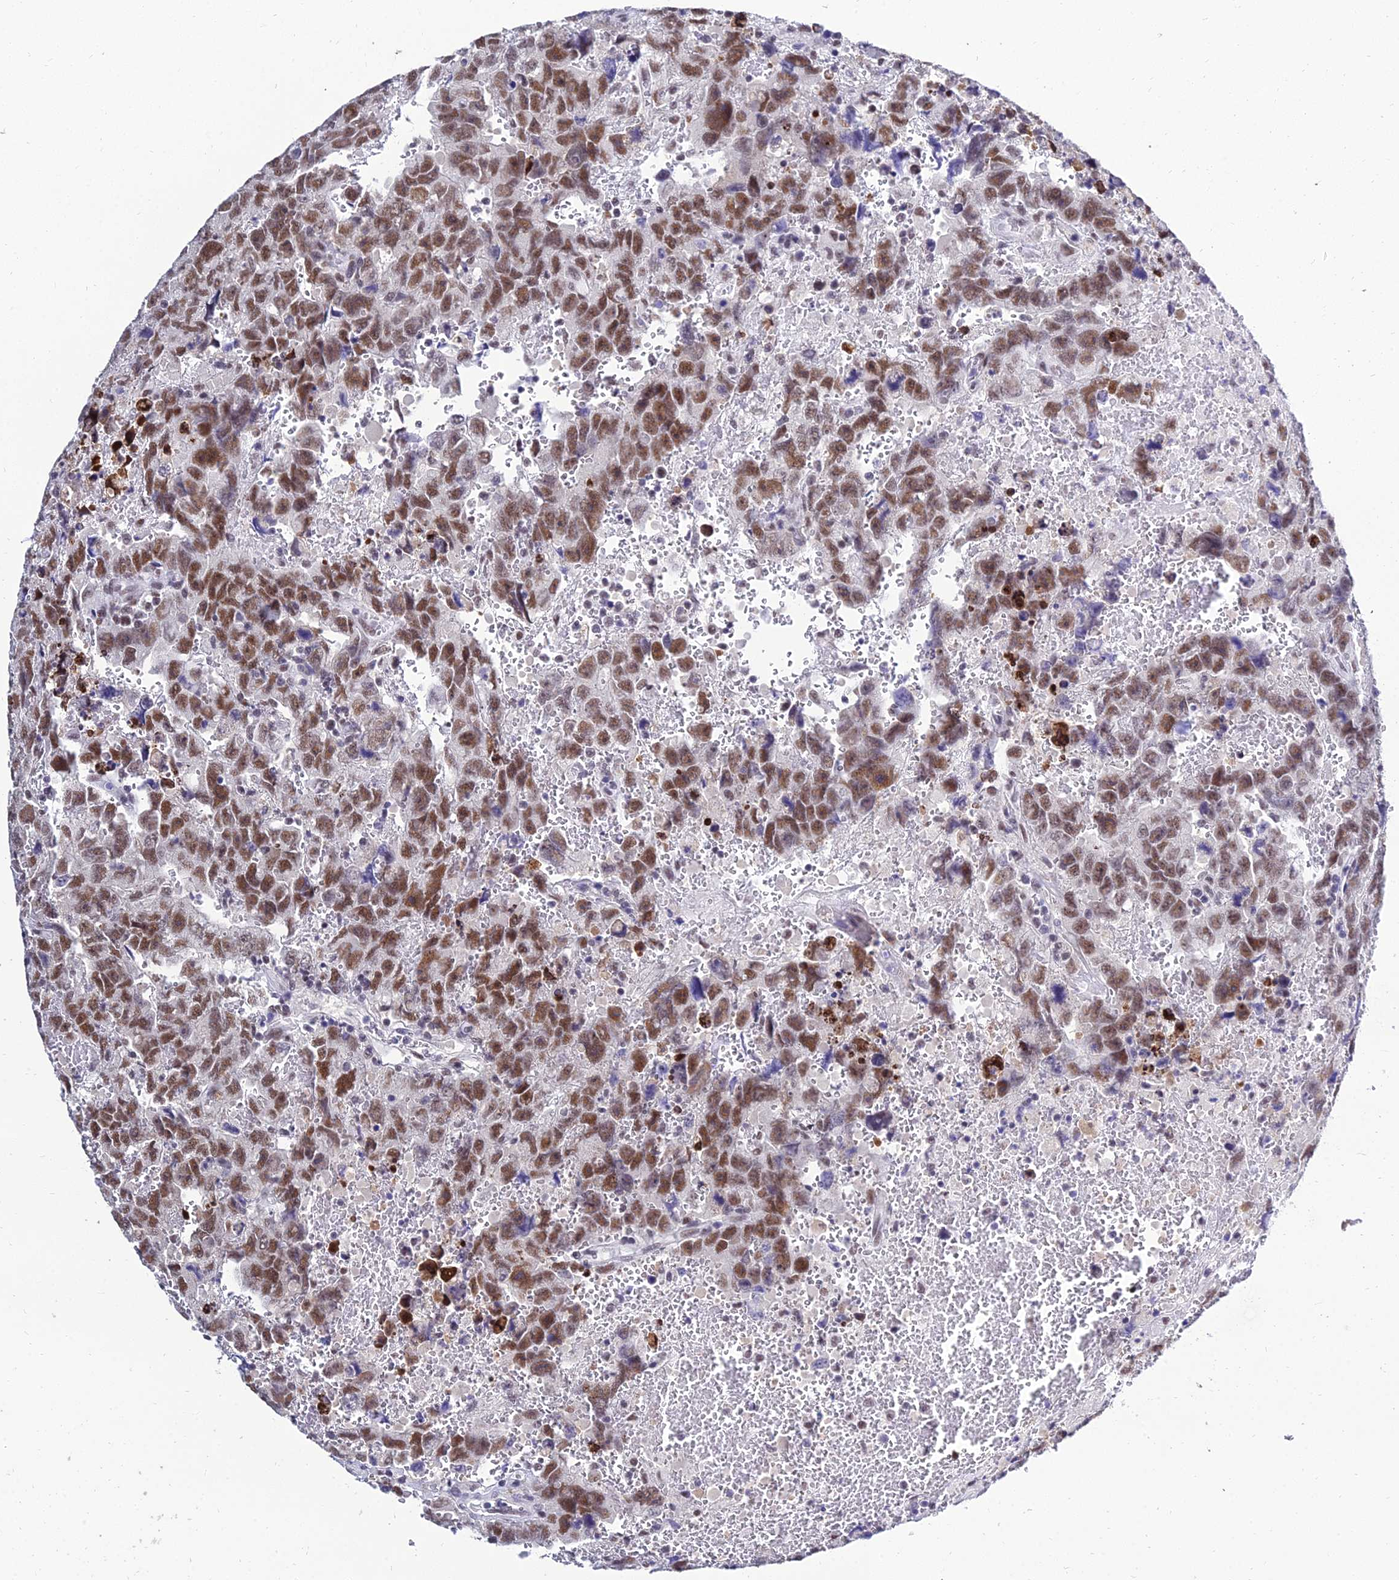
{"staining": {"intensity": "moderate", "quantity": ">75%", "location": "nuclear"}, "tissue": "testis cancer", "cell_type": "Tumor cells", "image_type": "cancer", "snomed": [{"axis": "morphology", "description": "Carcinoma, Embryonal, NOS"}, {"axis": "topography", "description": "Testis"}], "caption": "There is medium levels of moderate nuclear expression in tumor cells of testis embryonal carcinoma, as demonstrated by immunohistochemical staining (brown color).", "gene": "PPP4R2", "patient": {"sex": "male", "age": 45}}